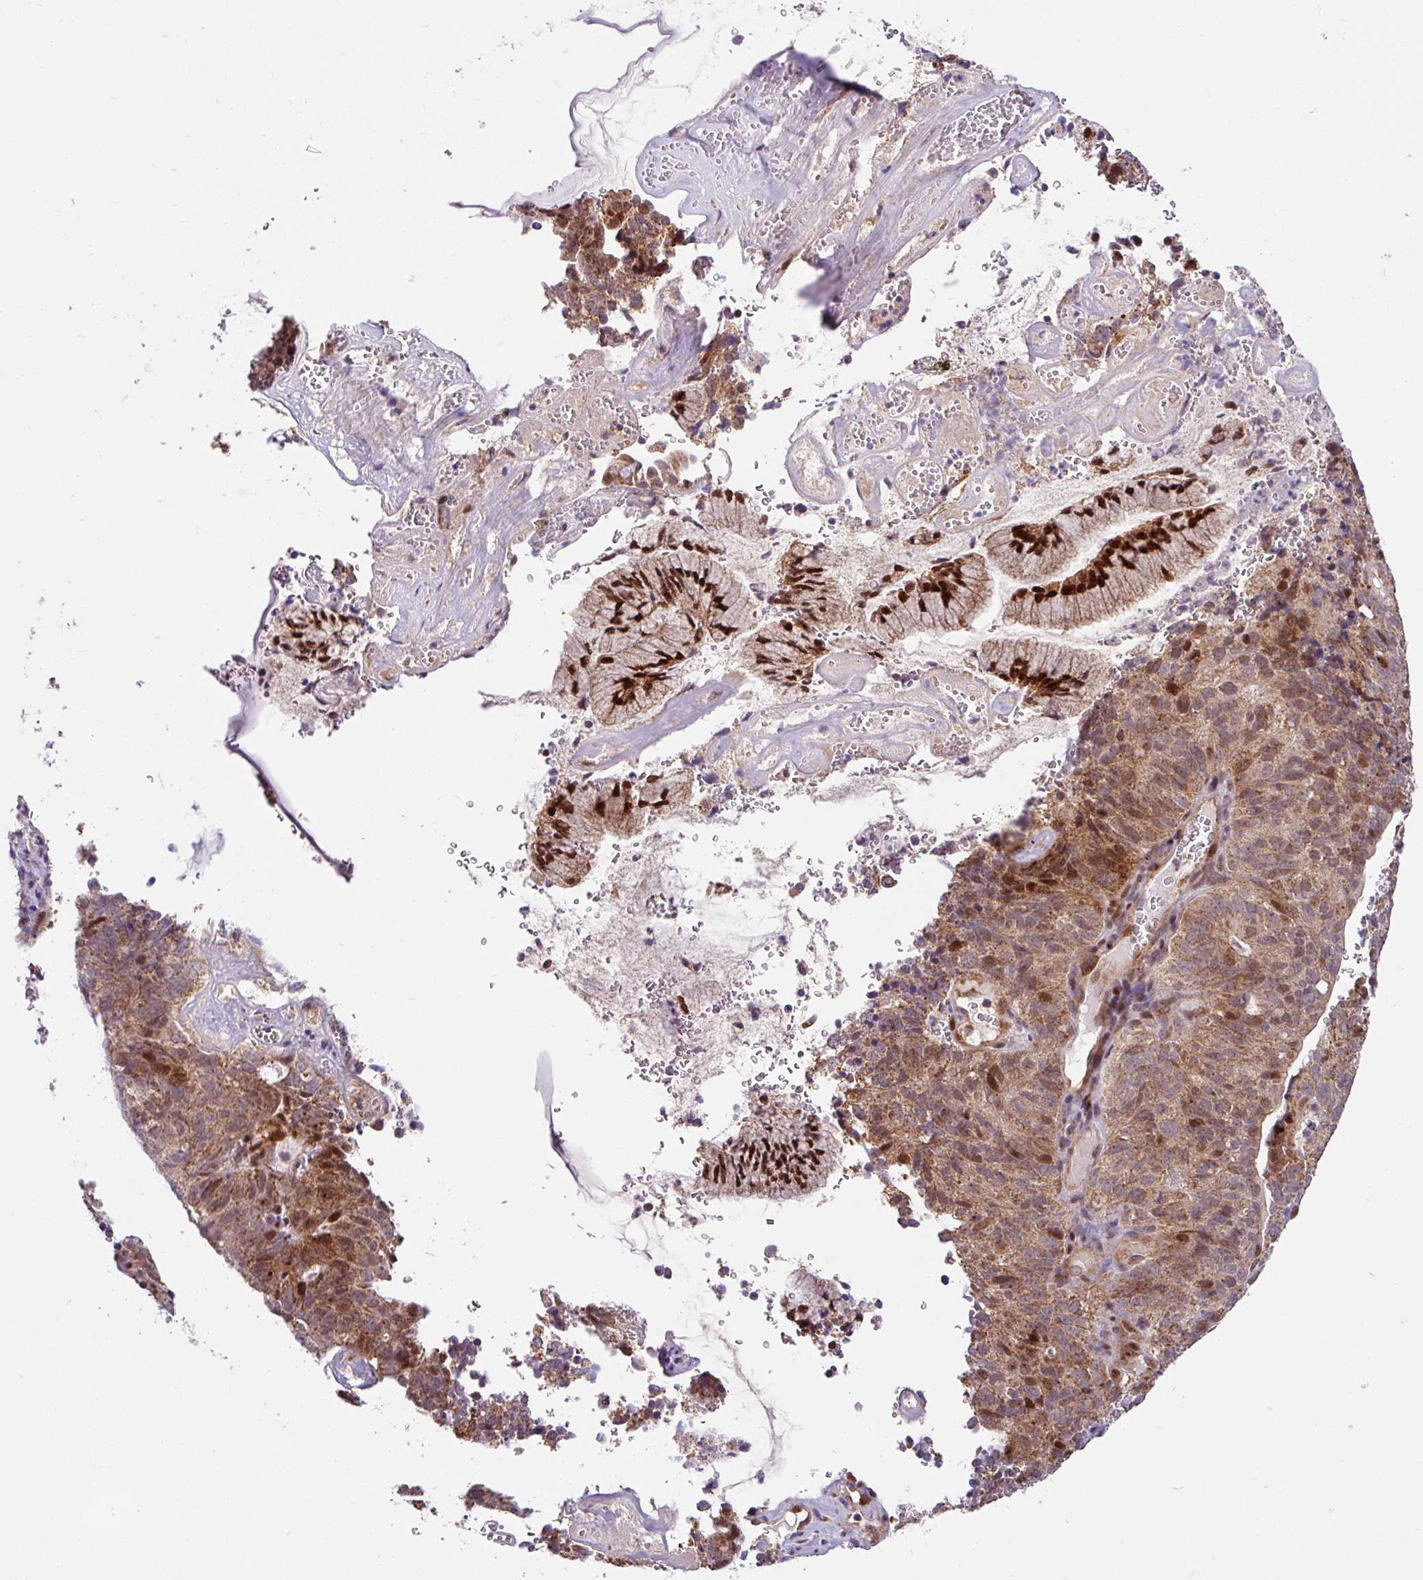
{"staining": {"intensity": "moderate", "quantity": ">75%", "location": "cytoplasmic/membranous,nuclear"}, "tissue": "cervical cancer", "cell_type": "Tumor cells", "image_type": "cancer", "snomed": [{"axis": "morphology", "description": "Adenocarcinoma, NOS"}, {"axis": "topography", "description": "Cervix"}], "caption": "High-magnification brightfield microscopy of adenocarcinoma (cervical) stained with DAB (brown) and counterstained with hematoxylin (blue). tumor cells exhibit moderate cytoplasmic/membranous and nuclear positivity is identified in about>75% of cells.", "gene": "SARS2", "patient": {"sex": "female", "age": 38}}